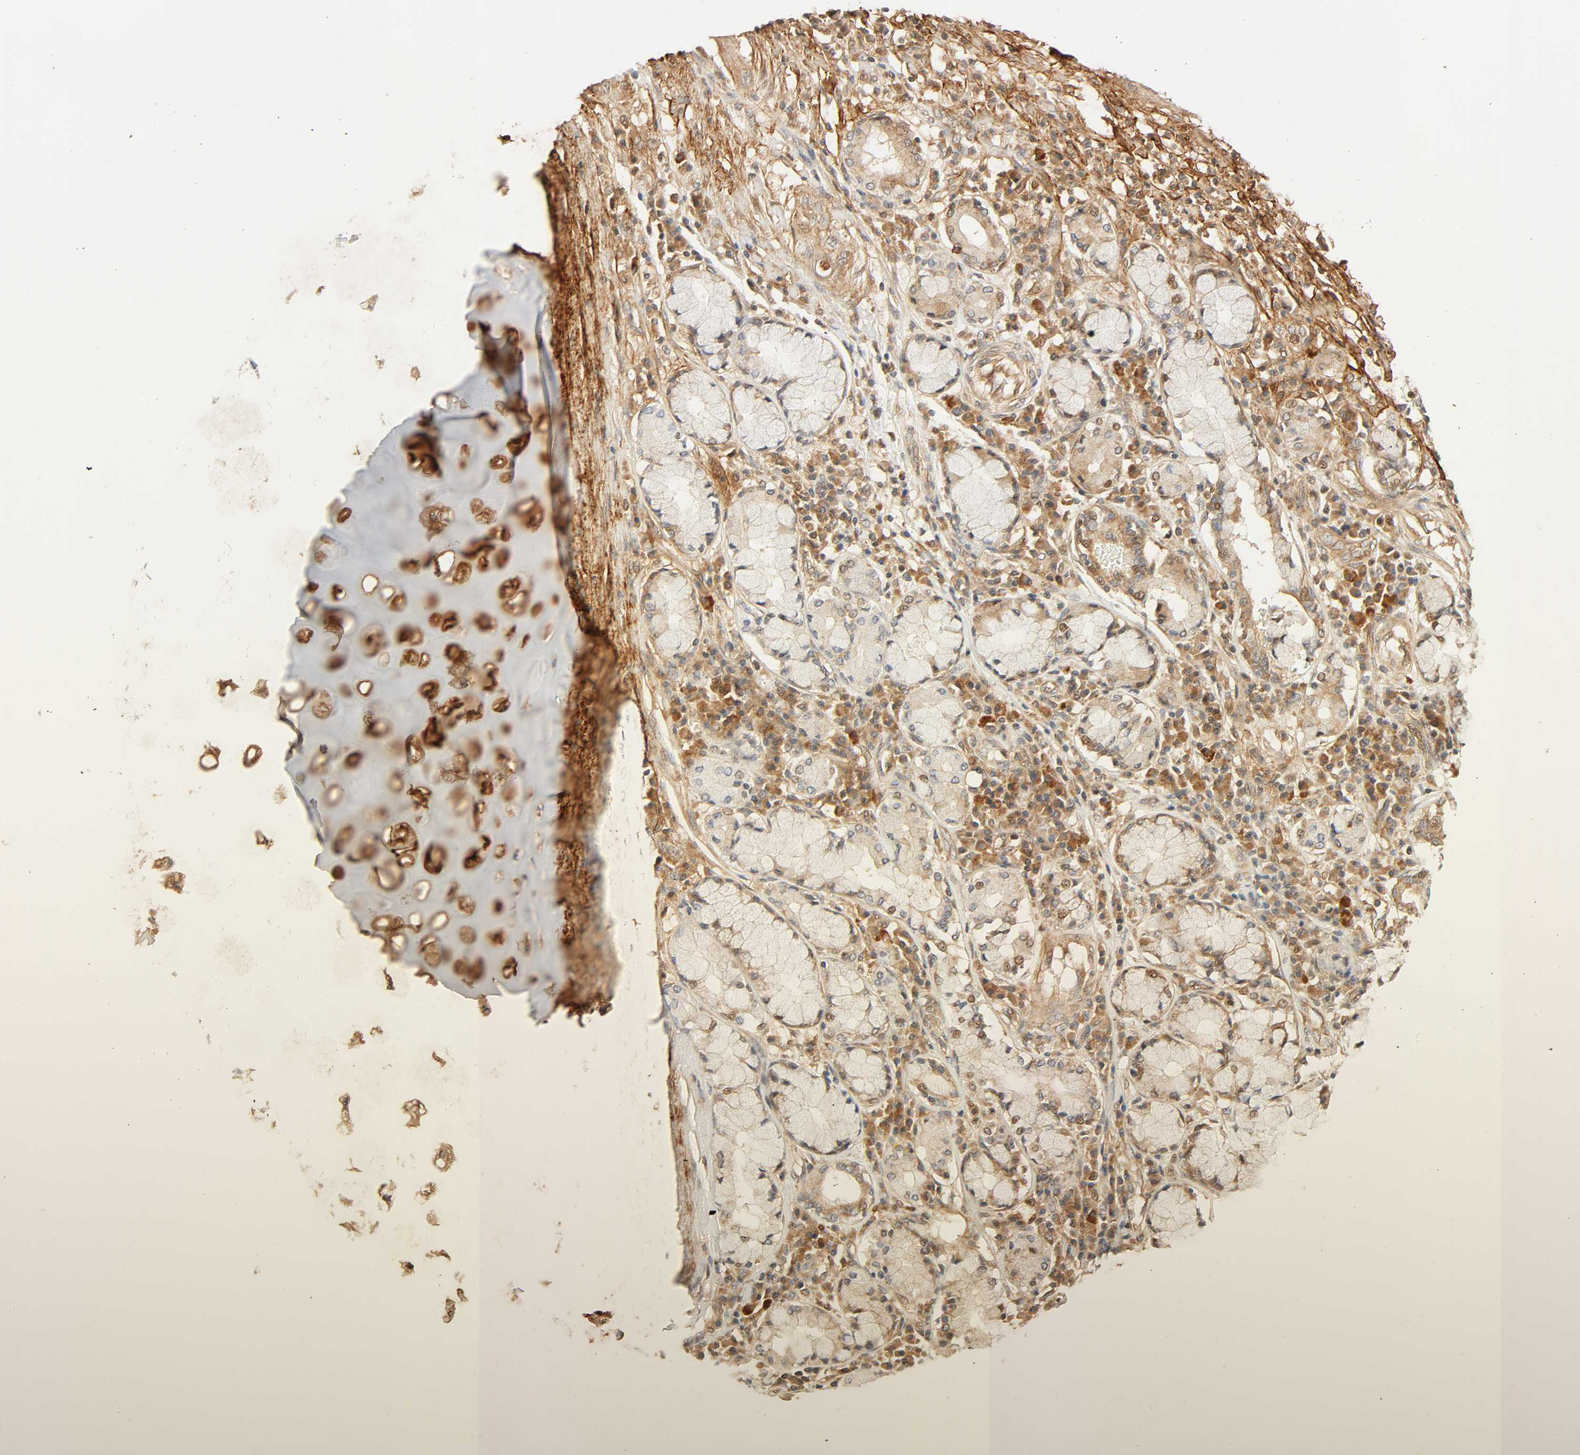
{"staining": {"intensity": "moderate", "quantity": "25%-75%", "location": "cytoplasmic/membranous"}, "tissue": "lung cancer", "cell_type": "Tumor cells", "image_type": "cancer", "snomed": [{"axis": "morphology", "description": "Squamous cell carcinoma, NOS"}, {"axis": "topography", "description": "Lung"}], "caption": "There is medium levels of moderate cytoplasmic/membranous expression in tumor cells of lung cancer, as demonstrated by immunohistochemical staining (brown color).", "gene": "CACNA1G", "patient": {"sex": "female", "age": 47}}